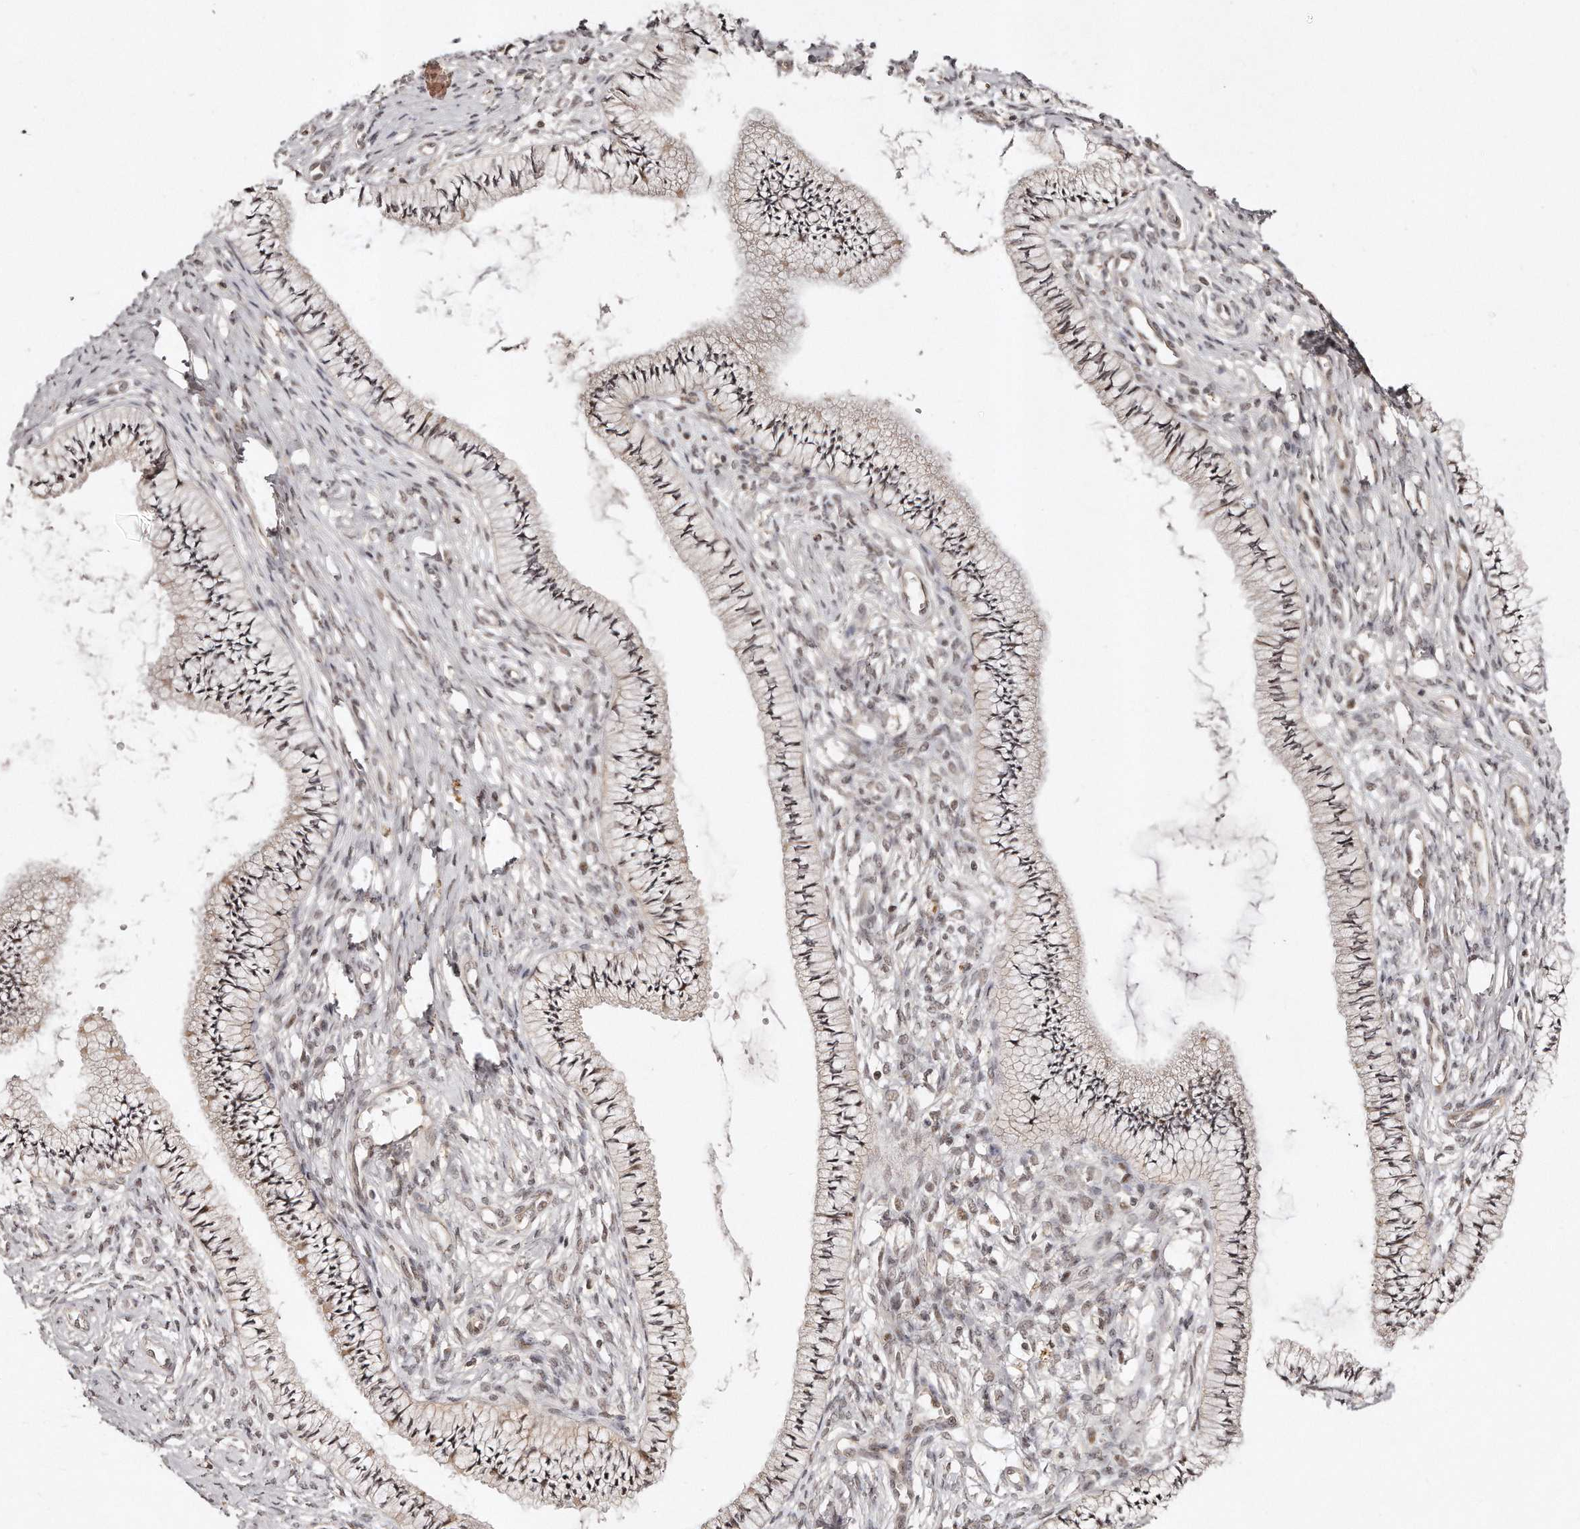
{"staining": {"intensity": "moderate", "quantity": ">75%", "location": "cytoplasmic/membranous,nuclear"}, "tissue": "cervix", "cell_type": "Glandular cells", "image_type": "normal", "snomed": [{"axis": "morphology", "description": "Normal tissue, NOS"}, {"axis": "topography", "description": "Cervix"}], "caption": "The photomicrograph demonstrates staining of unremarkable cervix, revealing moderate cytoplasmic/membranous,nuclear protein positivity (brown color) within glandular cells.", "gene": "SOX4", "patient": {"sex": "female", "age": 36}}